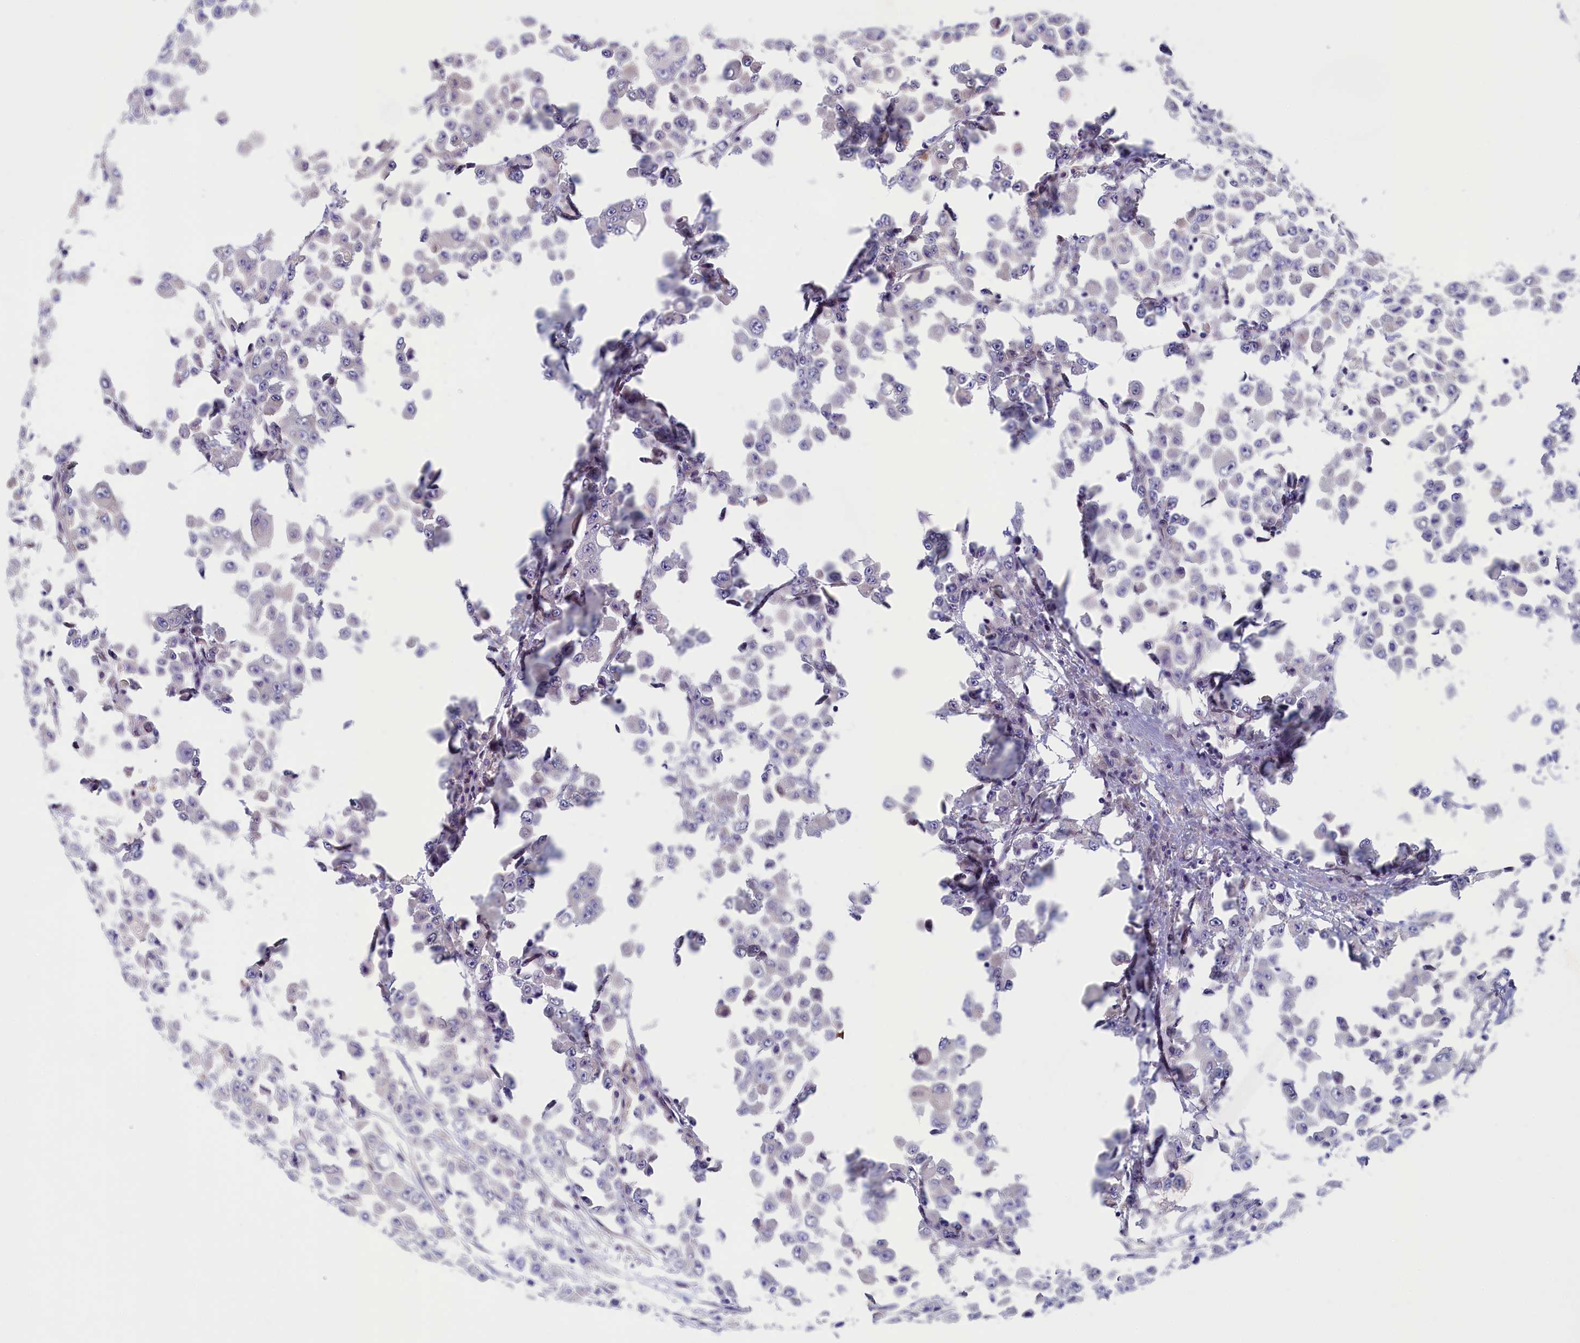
{"staining": {"intensity": "negative", "quantity": "none", "location": "none"}, "tissue": "colorectal cancer", "cell_type": "Tumor cells", "image_type": "cancer", "snomed": [{"axis": "morphology", "description": "Adenocarcinoma, NOS"}, {"axis": "topography", "description": "Colon"}], "caption": "Tumor cells show no significant protein staining in adenocarcinoma (colorectal).", "gene": "FLYWCH2", "patient": {"sex": "male", "age": 51}}